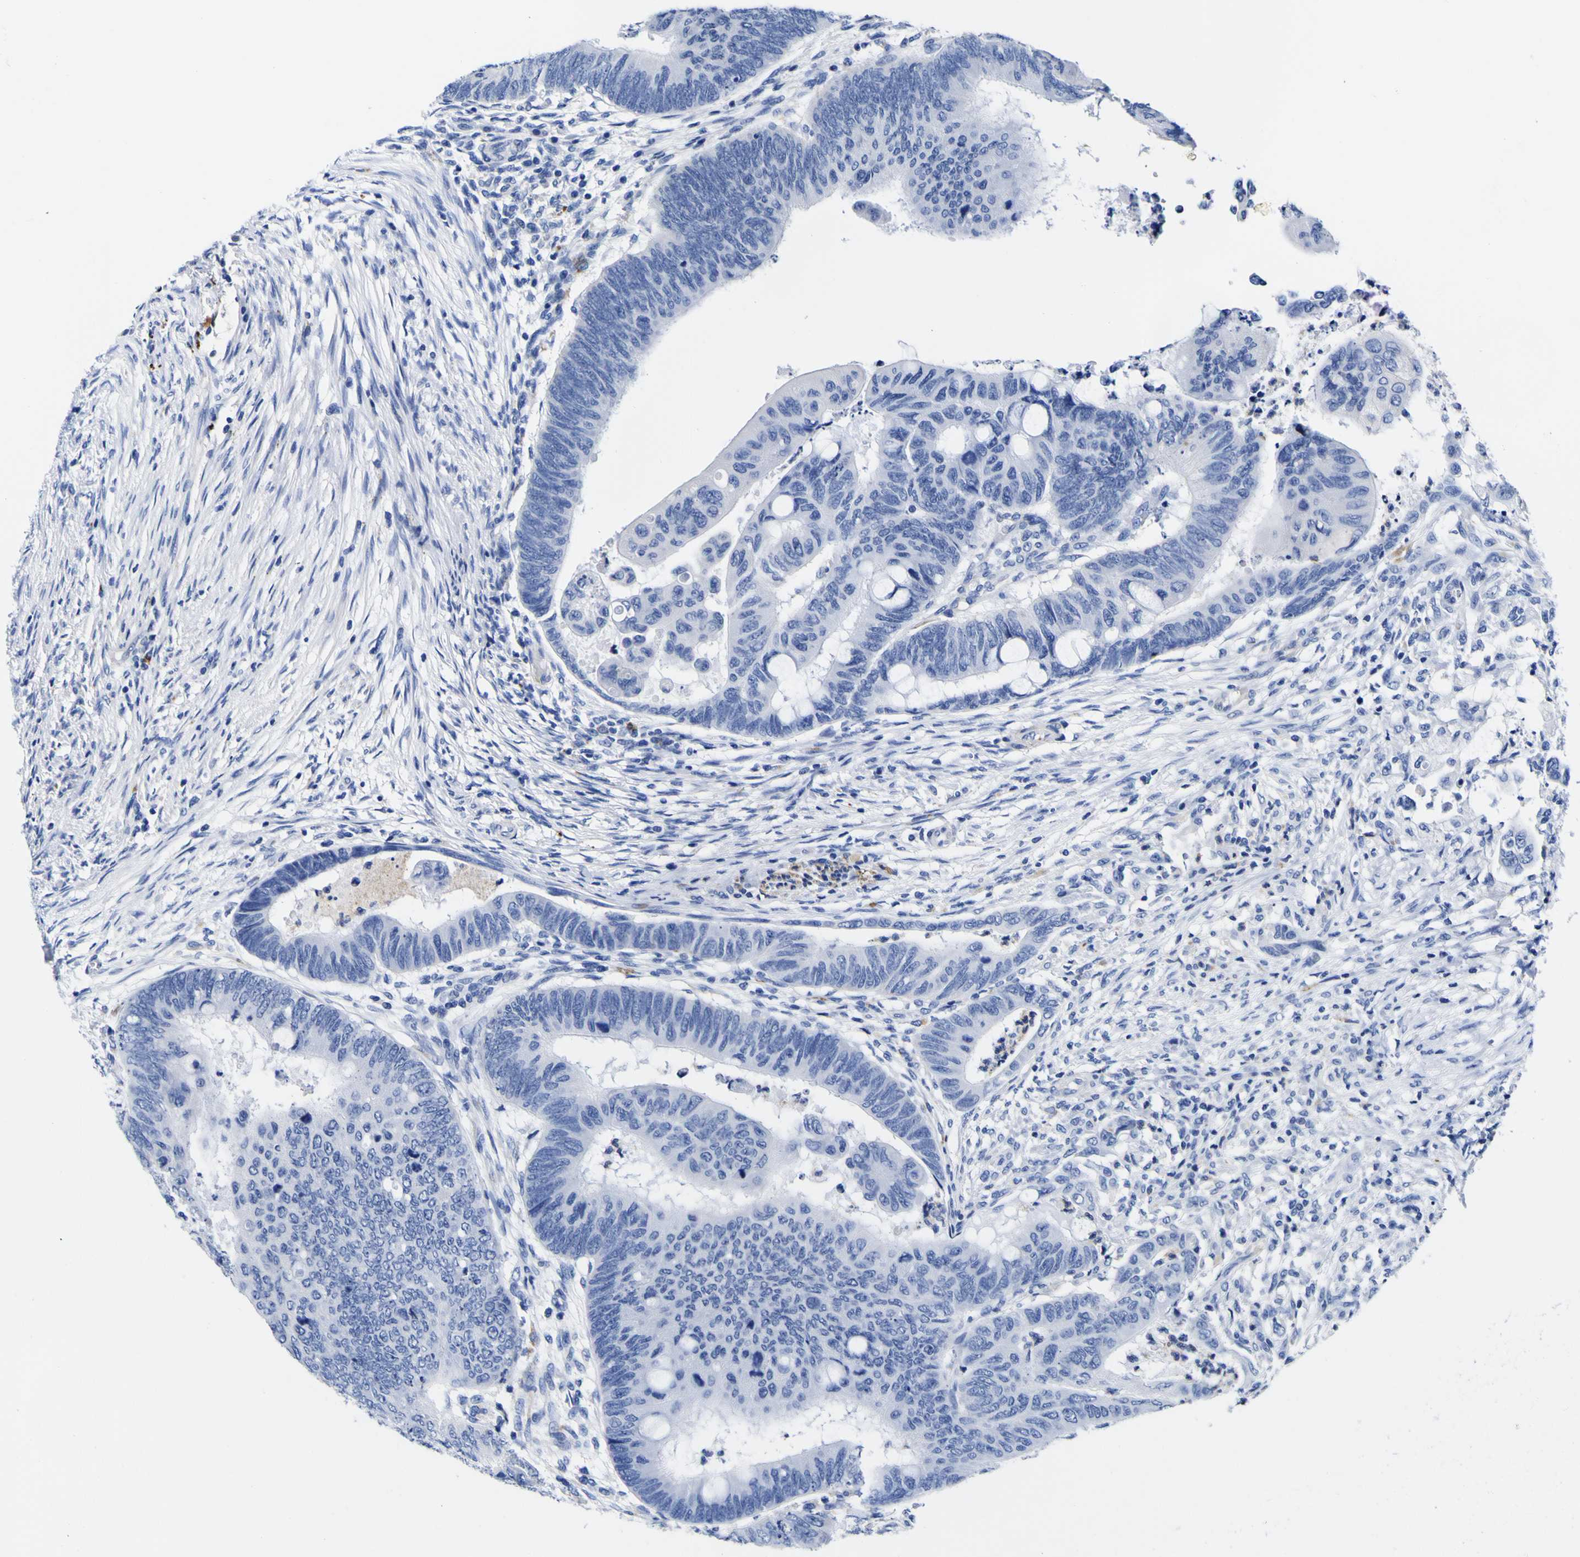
{"staining": {"intensity": "negative", "quantity": "none", "location": "none"}, "tissue": "colorectal cancer", "cell_type": "Tumor cells", "image_type": "cancer", "snomed": [{"axis": "morphology", "description": "Normal tissue, NOS"}, {"axis": "morphology", "description": "Adenocarcinoma, NOS"}, {"axis": "topography", "description": "Rectum"}, {"axis": "topography", "description": "Peripheral nerve tissue"}], "caption": "DAB (3,3'-diaminobenzidine) immunohistochemical staining of human colorectal cancer (adenocarcinoma) shows no significant staining in tumor cells. (Brightfield microscopy of DAB IHC at high magnification).", "gene": "HLA-DQA1", "patient": {"sex": "male", "age": 92}}